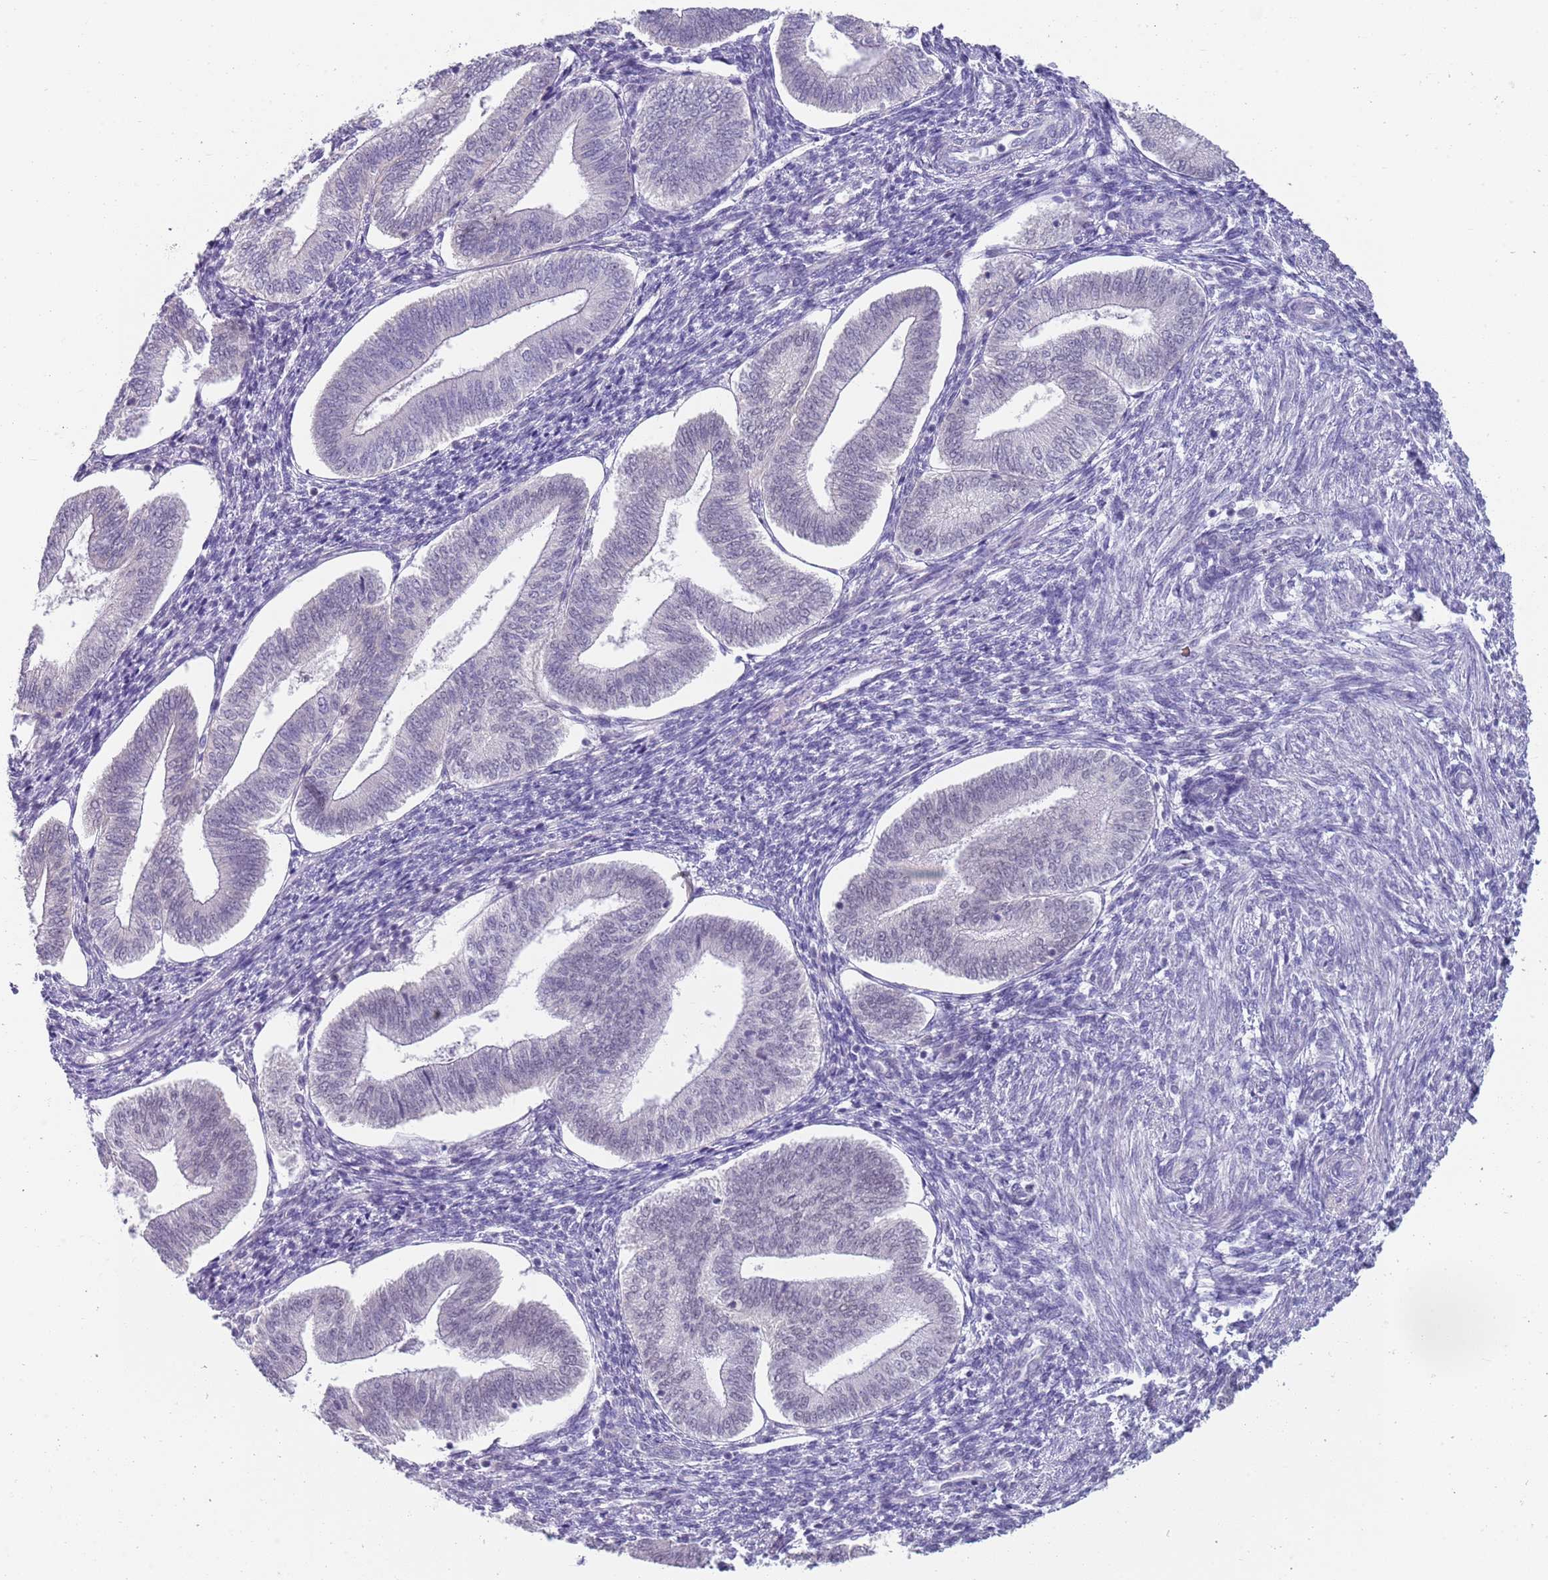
{"staining": {"intensity": "negative", "quantity": "none", "location": "none"}, "tissue": "endometrium", "cell_type": "Cells in endometrial stroma", "image_type": "normal", "snomed": [{"axis": "morphology", "description": "Normal tissue, NOS"}, {"axis": "topography", "description": "Endometrium"}], "caption": "The micrograph shows no significant staining in cells in endometrial stroma of endometrium. (IHC, brightfield microscopy, high magnification).", "gene": "SEPHS2", "patient": {"sex": "female", "age": 34}}